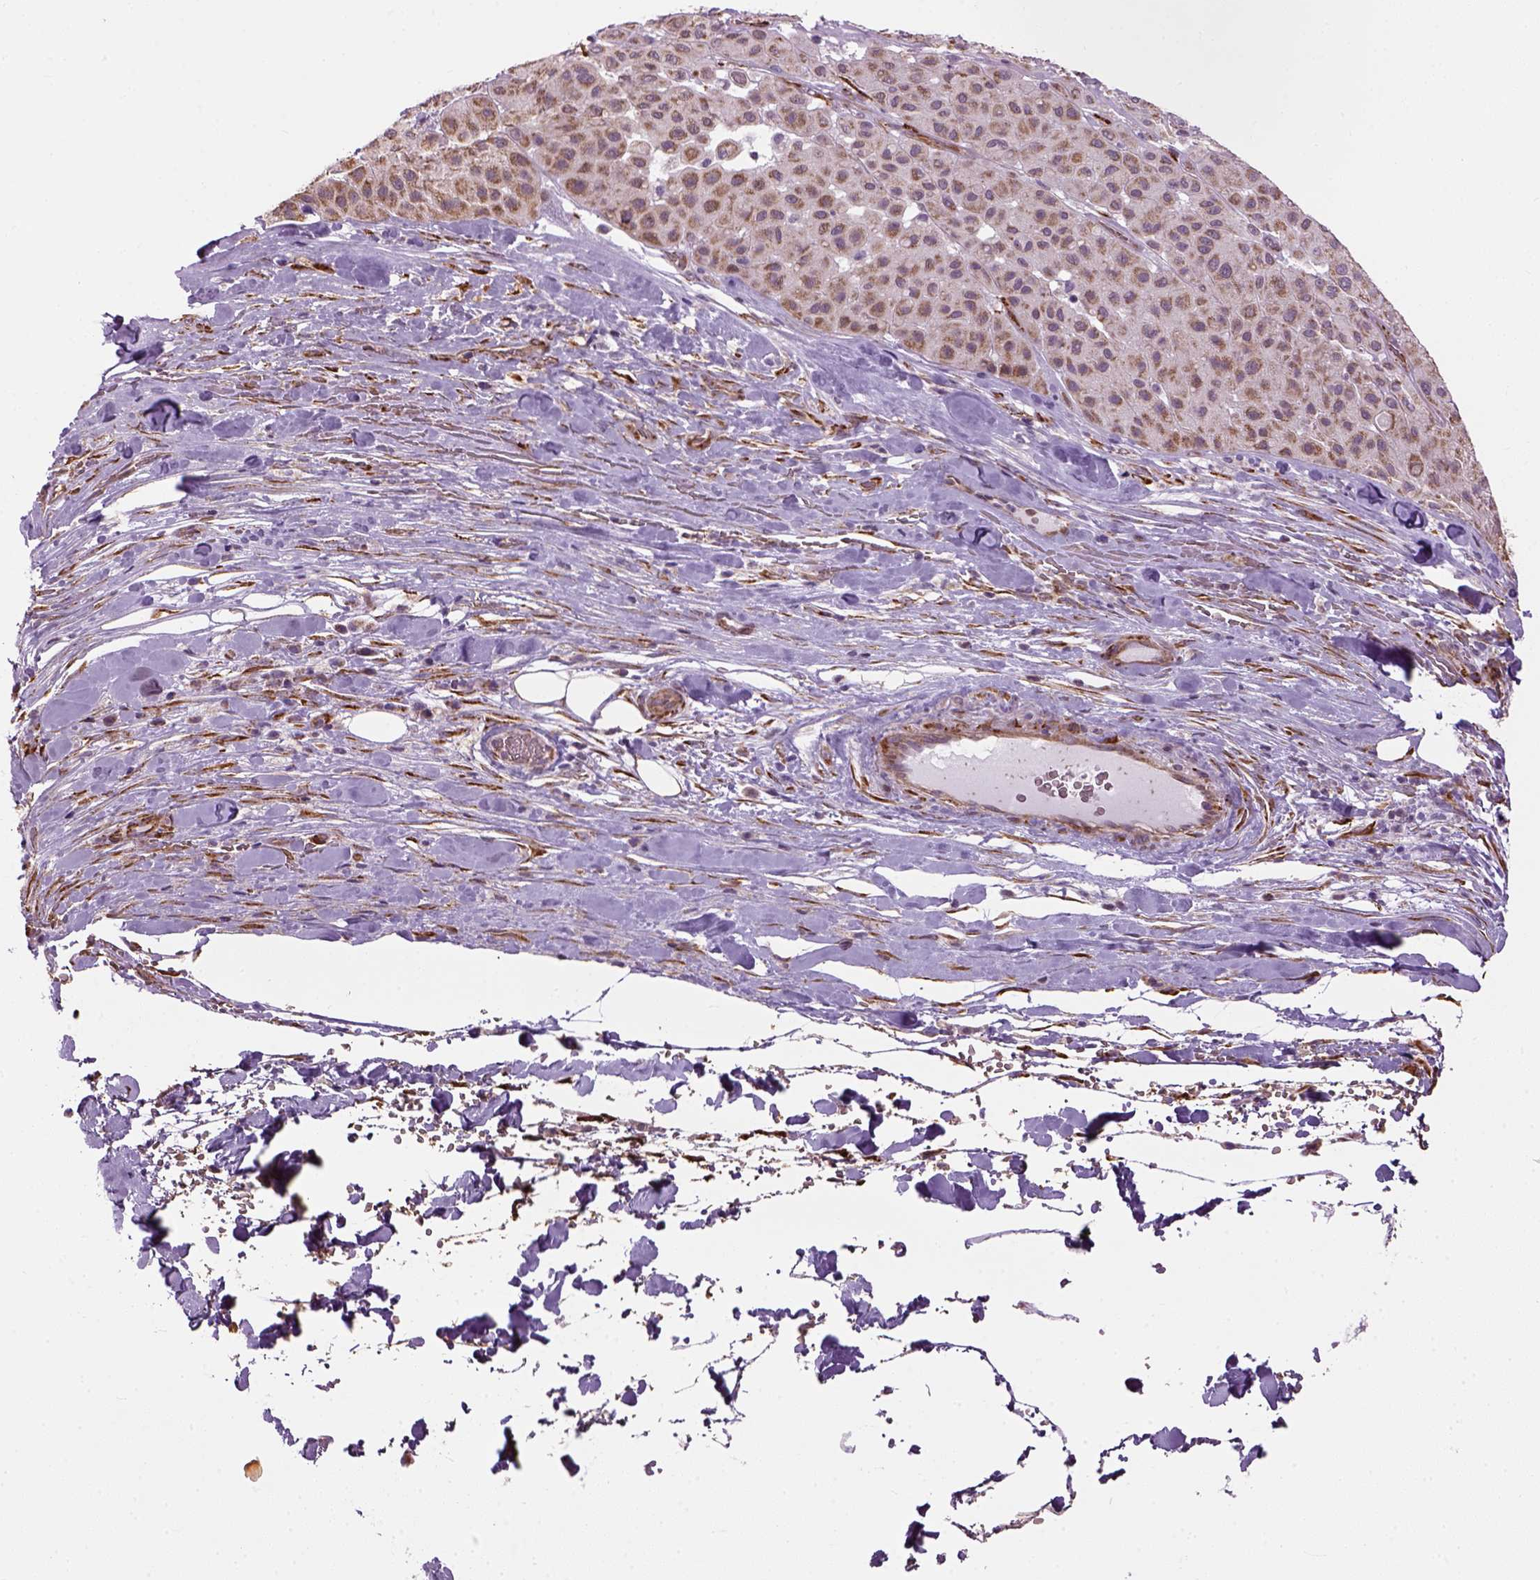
{"staining": {"intensity": "moderate", "quantity": ">75%", "location": "cytoplasmic/membranous"}, "tissue": "melanoma", "cell_type": "Tumor cells", "image_type": "cancer", "snomed": [{"axis": "morphology", "description": "Malignant melanoma, Metastatic site"}, {"axis": "topography", "description": "Smooth muscle"}], "caption": "Immunohistochemistry (IHC) photomicrograph of human malignant melanoma (metastatic site) stained for a protein (brown), which displays medium levels of moderate cytoplasmic/membranous expression in about >75% of tumor cells.", "gene": "XK", "patient": {"sex": "male", "age": 41}}